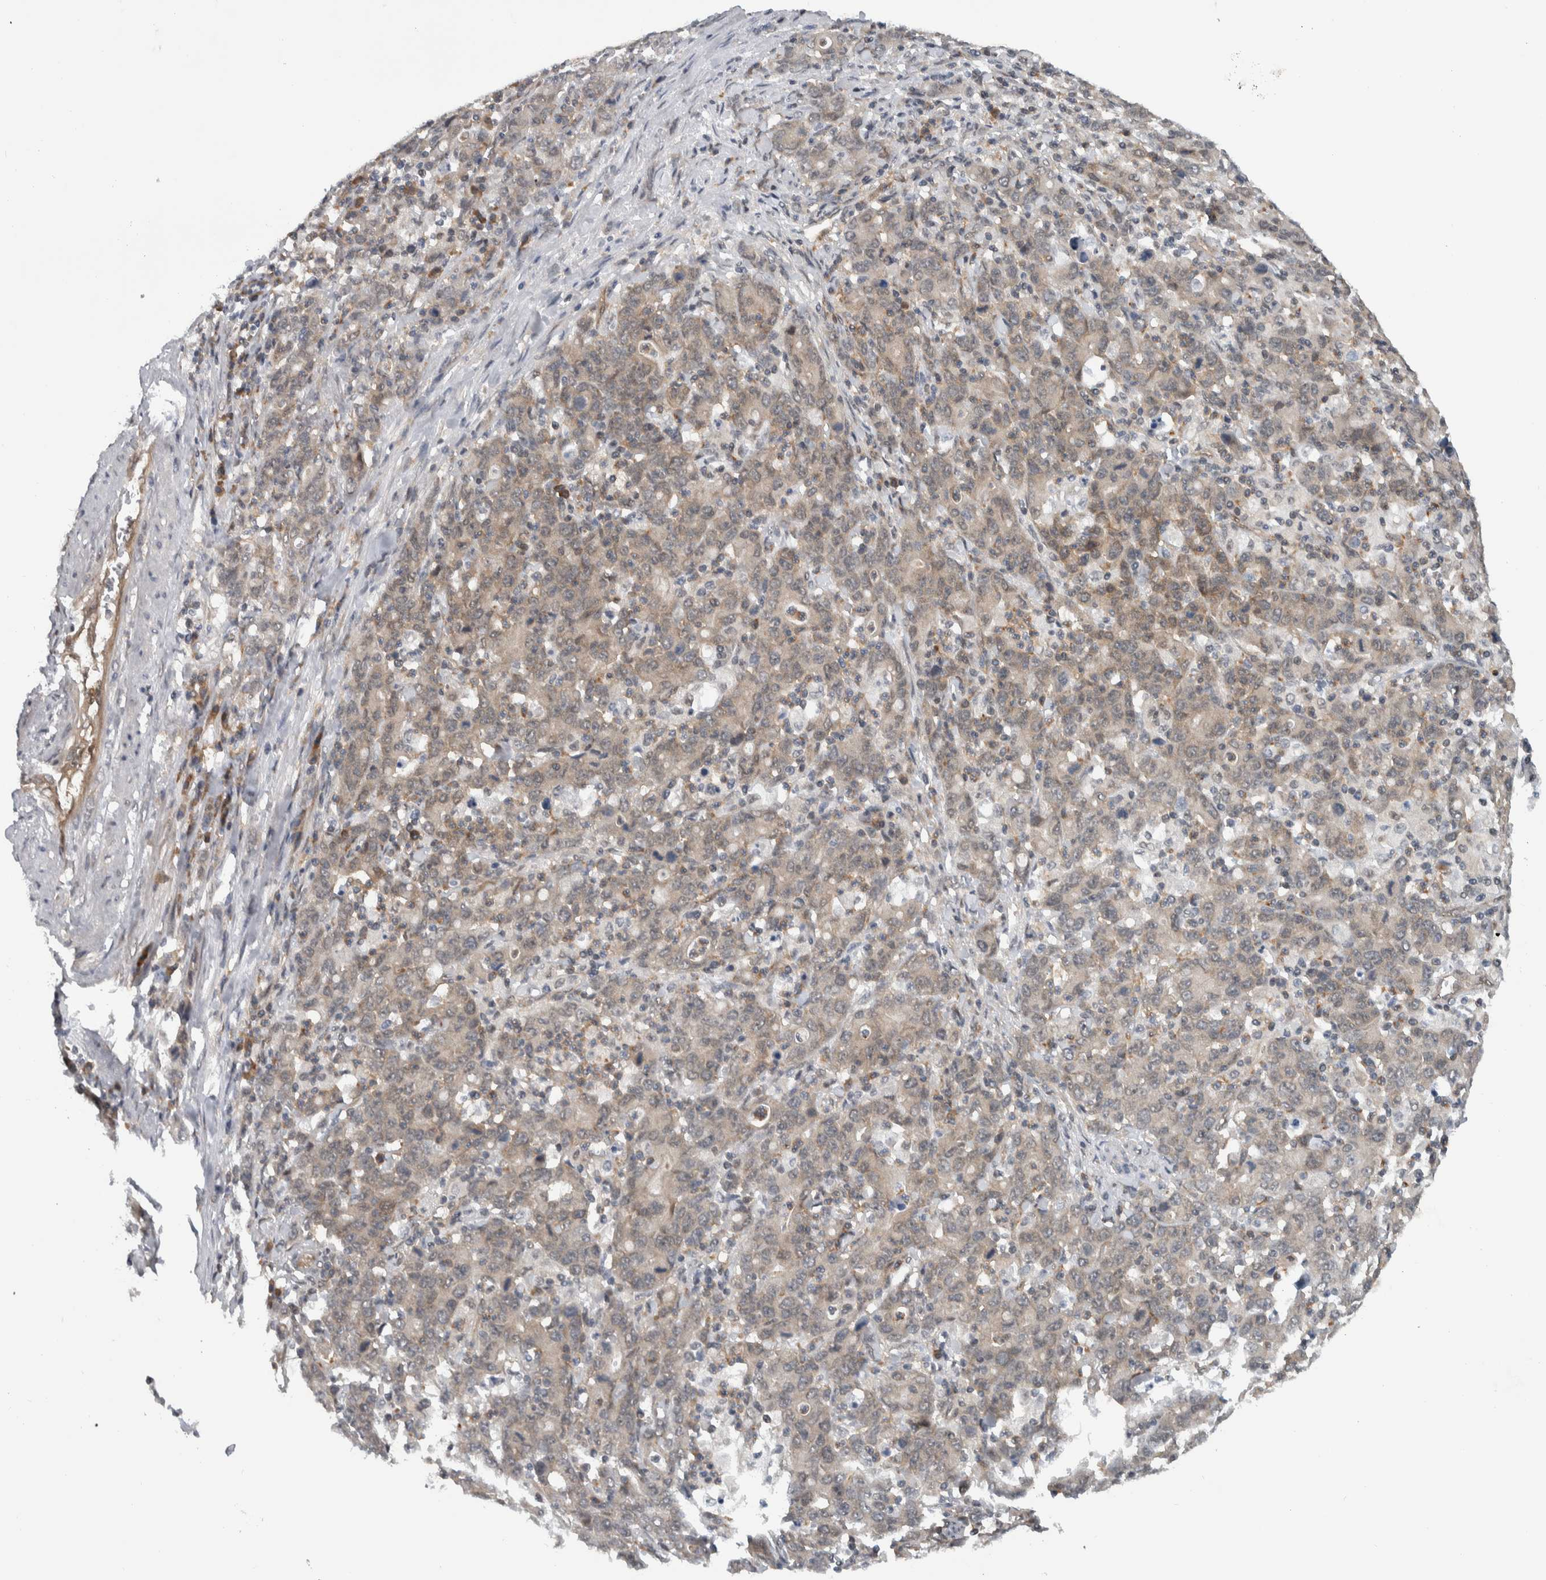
{"staining": {"intensity": "weak", "quantity": "25%-75%", "location": "cytoplasmic/membranous"}, "tissue": "stomach cancer", "cell_type": "Tumor cells", "image_type": "cancer", "snomed": [{"axis": "morphology", "description": "Adenocarcinoma, NOS"}, {"axis": "topography", "description": "Stomach, upper"}], "caption": "This histopathology image reveals stomach adenocarcinoma stained with IHC to label a protein in brown. The cytoplasmic/membranous of tumor cells show weak positivity for the protein. Nuclei are counter-stained blue.", "gene": "CCDC43", "patient": {"sex": "male", "age": 69}}